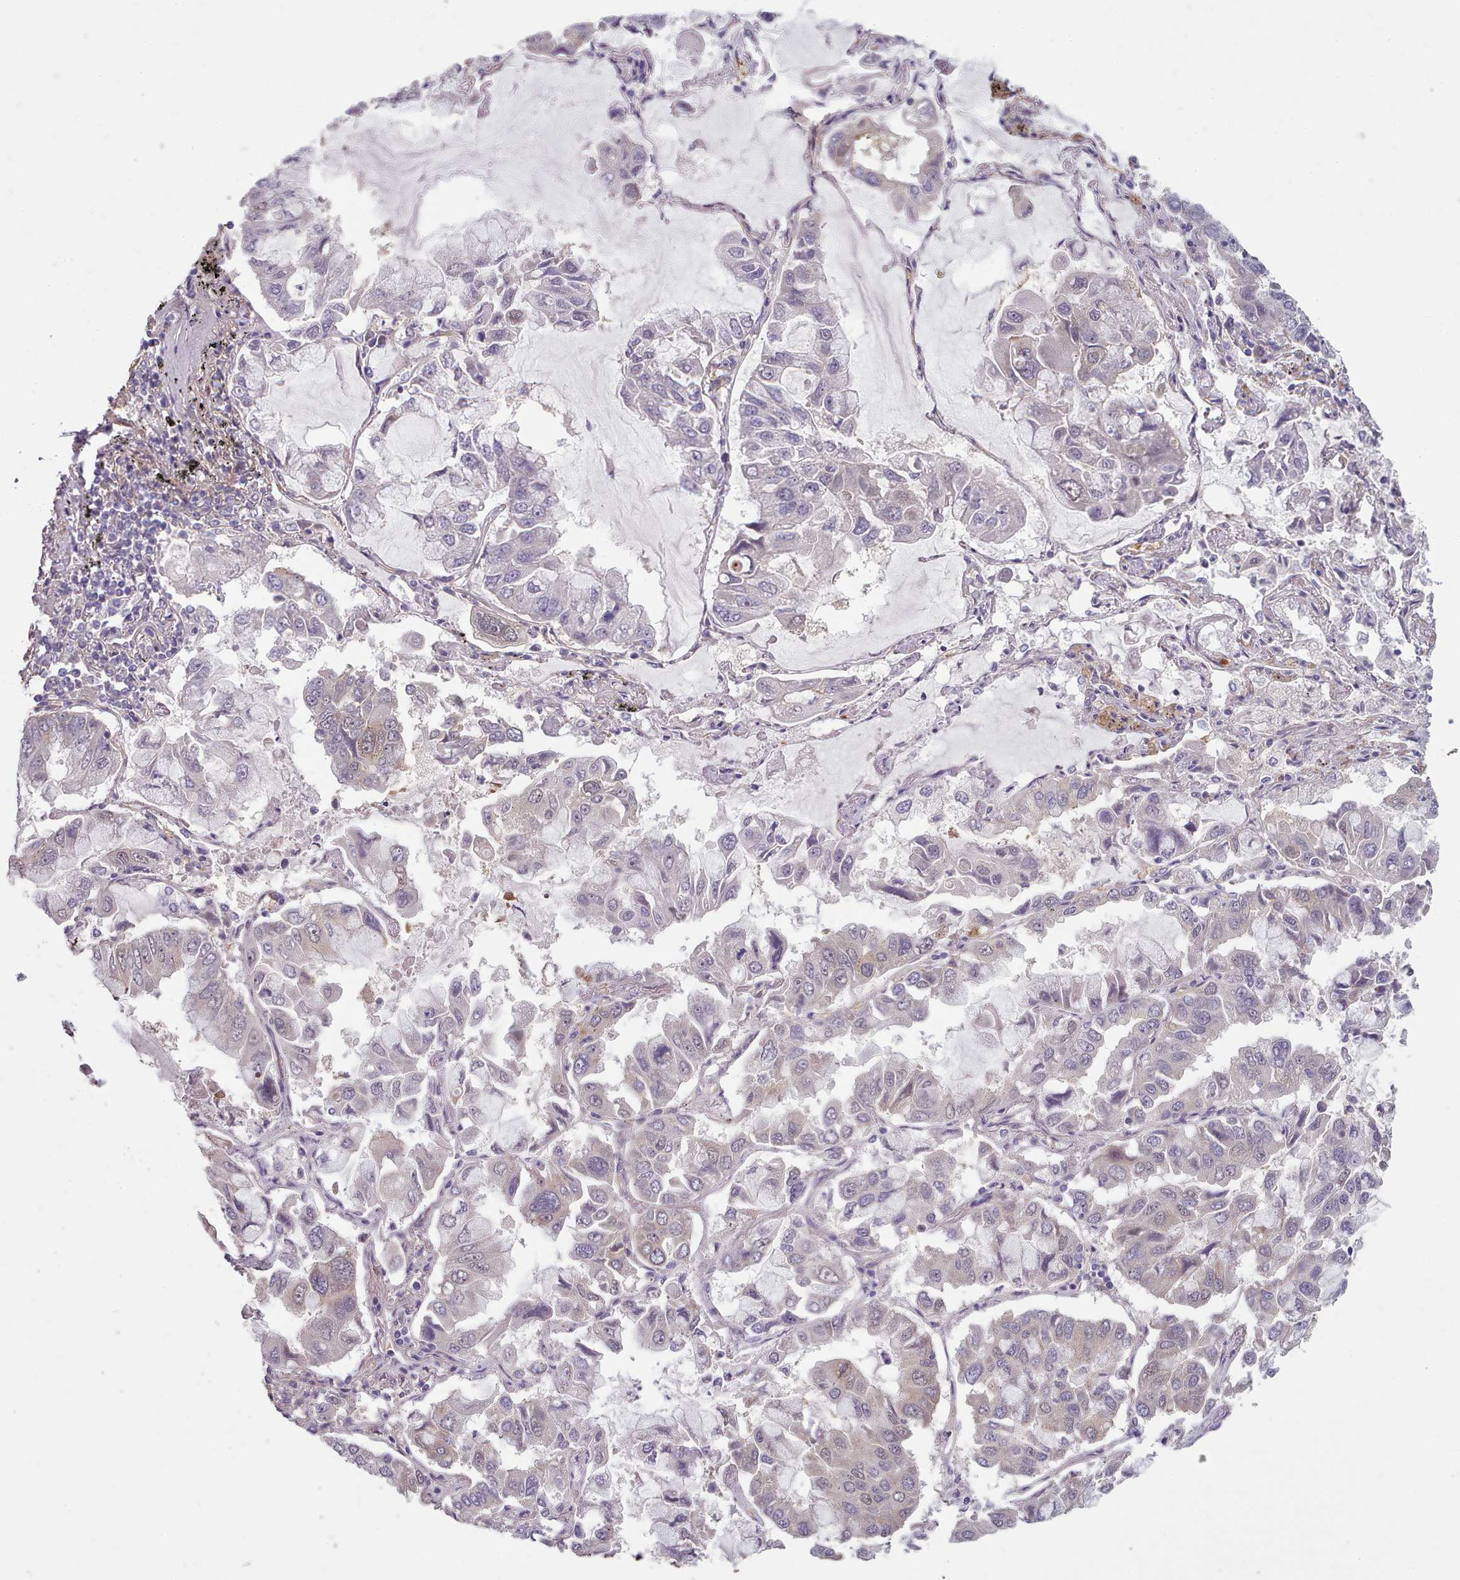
{"staining": {"intensity": "weak", "quantity": "<25%", "location": "nuclear"}, "tissue": "lung cancer", "cell_type": "Tumor cells", "image_type": "cancer", "snomed": [{"axis": "morphology", "description": "Adenocarcinoma, NOS"}, {"axis": "topography", "description": "Lung"}], "caption": "An immunohistochemistry (IHC) image of lung cancer is shown. There is no staining in tumor cells of lung cancer.", "gene": "CLNS1A", "patient": {"sex": "male", "age": 64}}